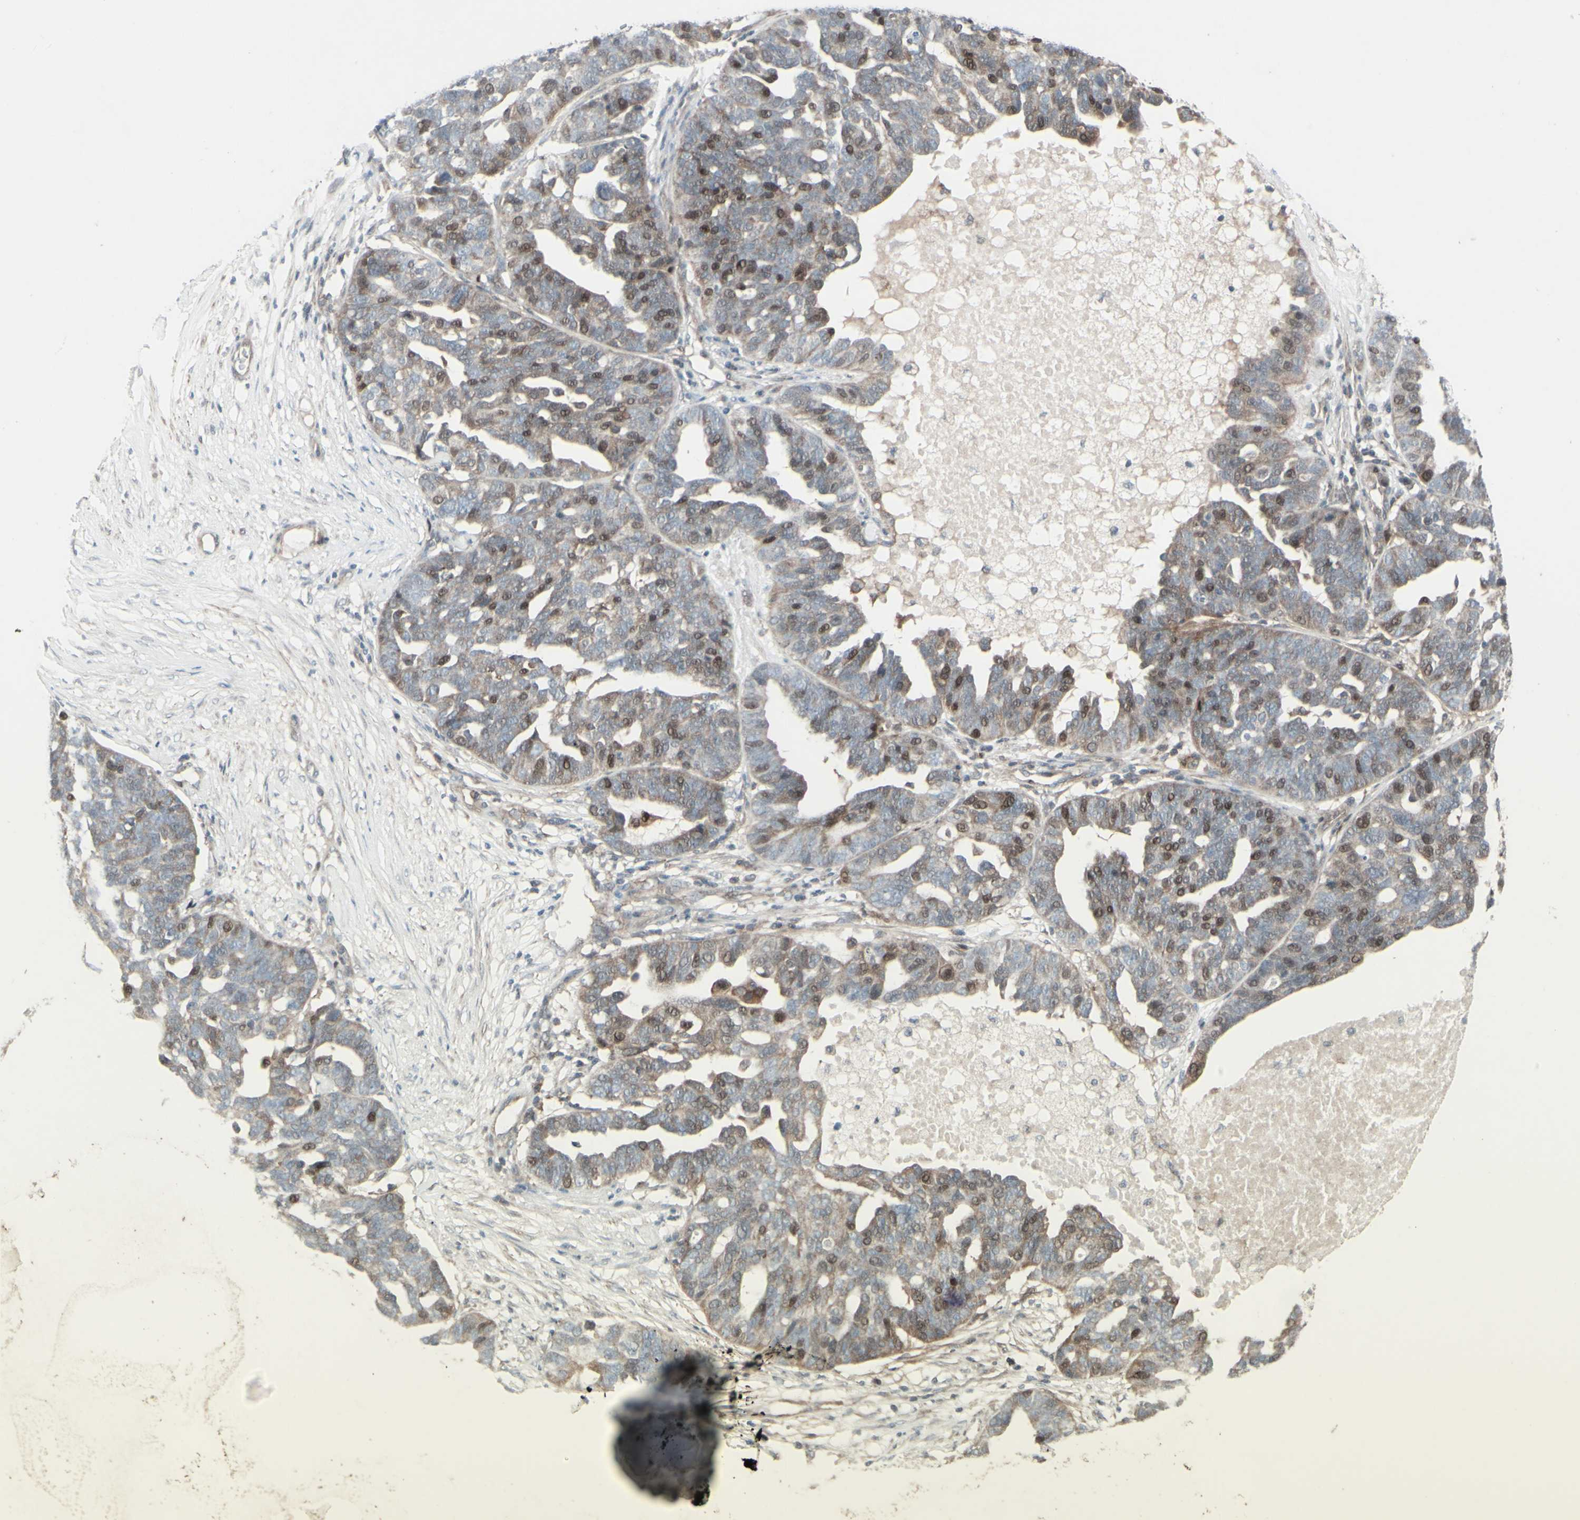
{"staining": {"intensity": "moderate", "quantity": "25%-75%", "location": "nuclear"}, "tissue": "ovarian cancer", "cell_type": "Tumor cells", "image_type": "cancer", "snomed": [{"axis": "morphology", "description": "Cystadenocarcinoma, serous, NOS"}, {"axis": "topography", "description": "Ovary"}], "caption": "Immunohistochemistry histopathology image of human ovarian serous cystadenocarcinoma stained for a protein (brown), which shows medium levels of moderate nuclear positivity in approximately 25%-75% of tumor cells.", "gene": "GMNN", "patient": {"sex": "female", "age": 59}}